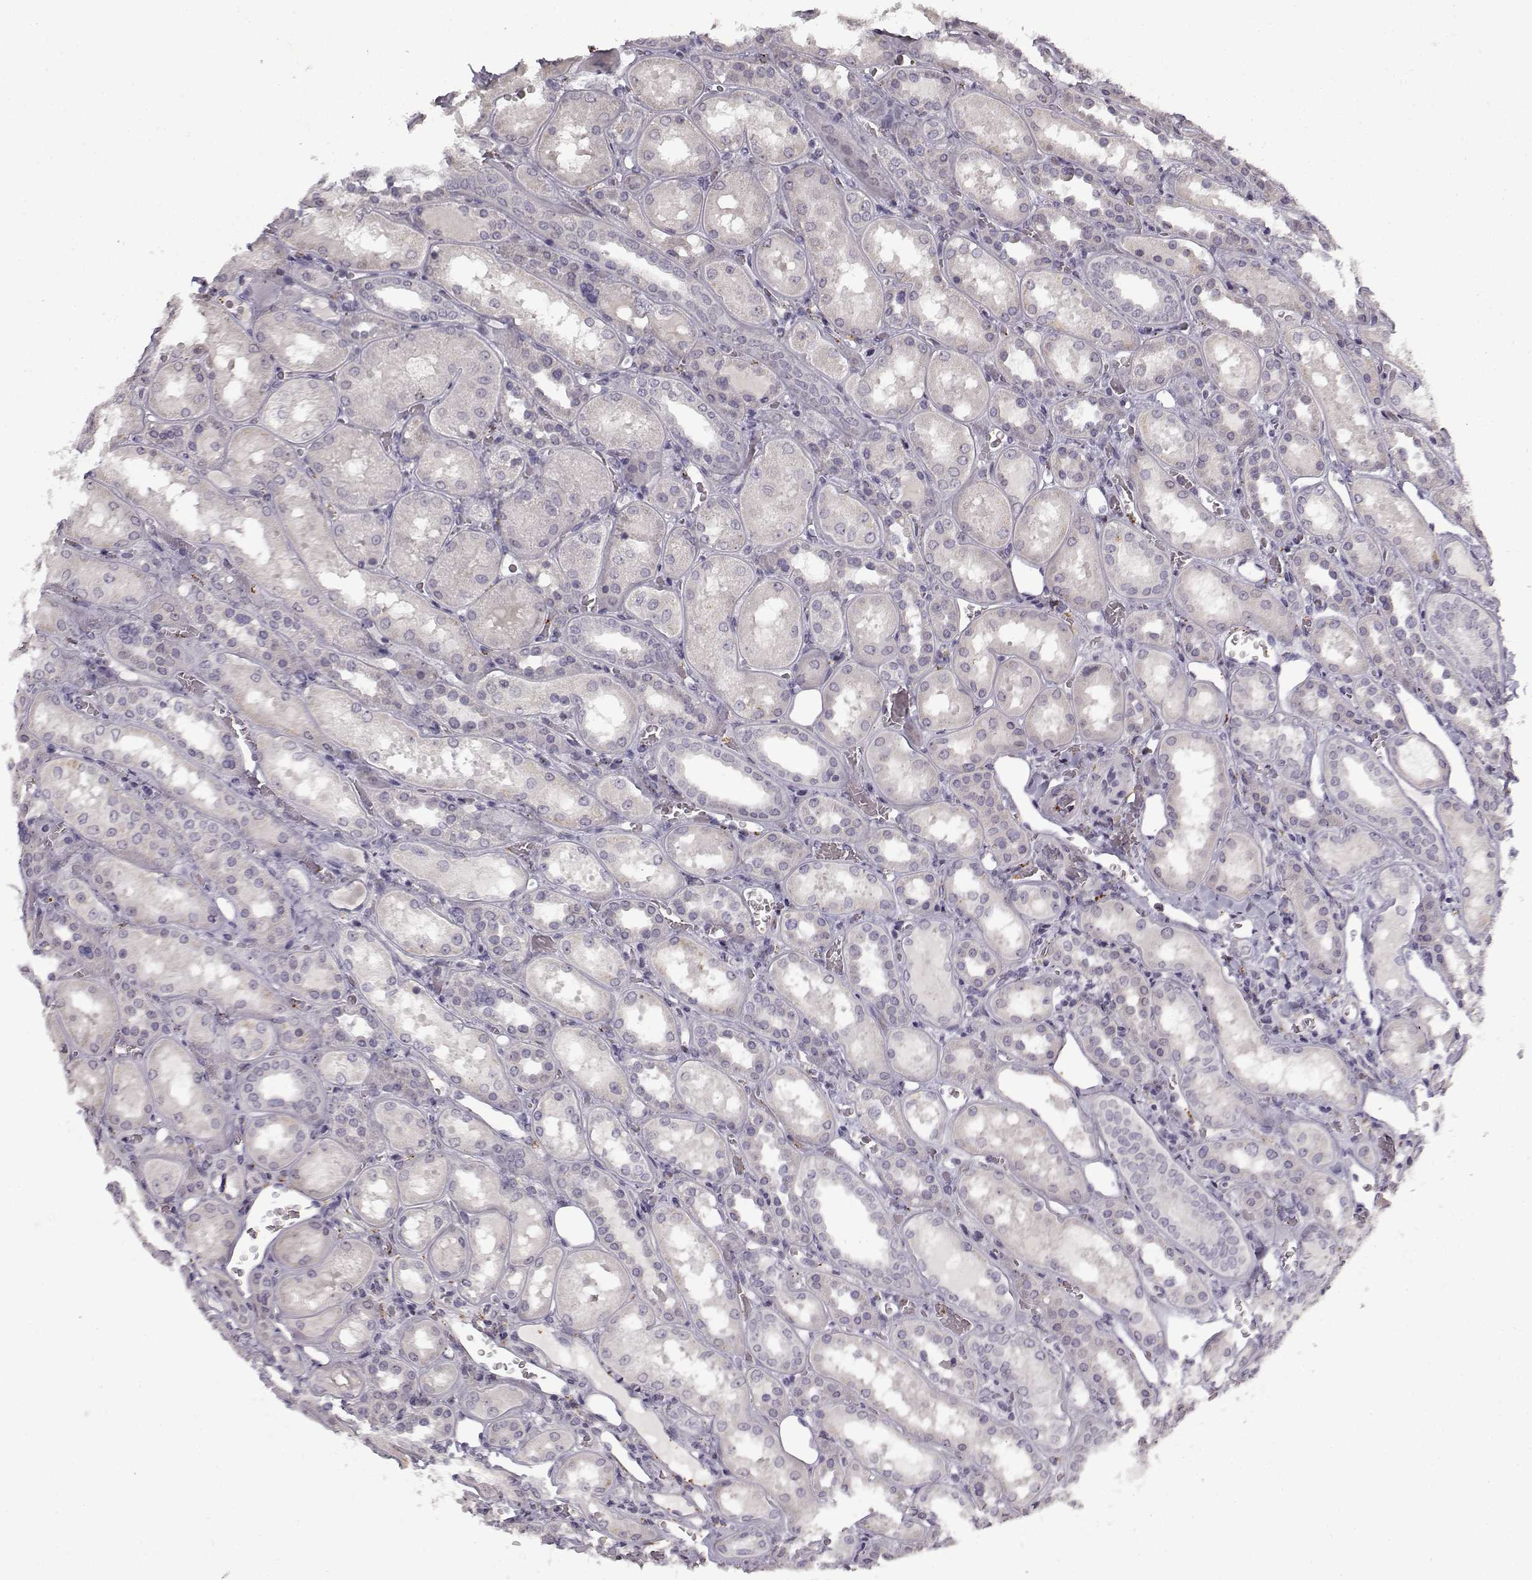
{"staining": {"intensity": "strong", "quantity": "25%-75%", "location": "cytoplasmic/membranous"}, "tissue": "kidney", "cell_type": "Cells in glomeruli", "image_type": "normal", "snomed": [{"axis": "morphology", "description": "Normal tissue, NOS"}, {"axis": "topography", "description": "Kidney"}], "caption": "High-power microscopy captured an immunohistochemistry image of normal kidney, revealing strong cytoplasmic/membranous positivity in approximately 25%-75% of cells in glomeruli.", "gene": "SNCA", "patient": {"sex": "male", "age": 73}}